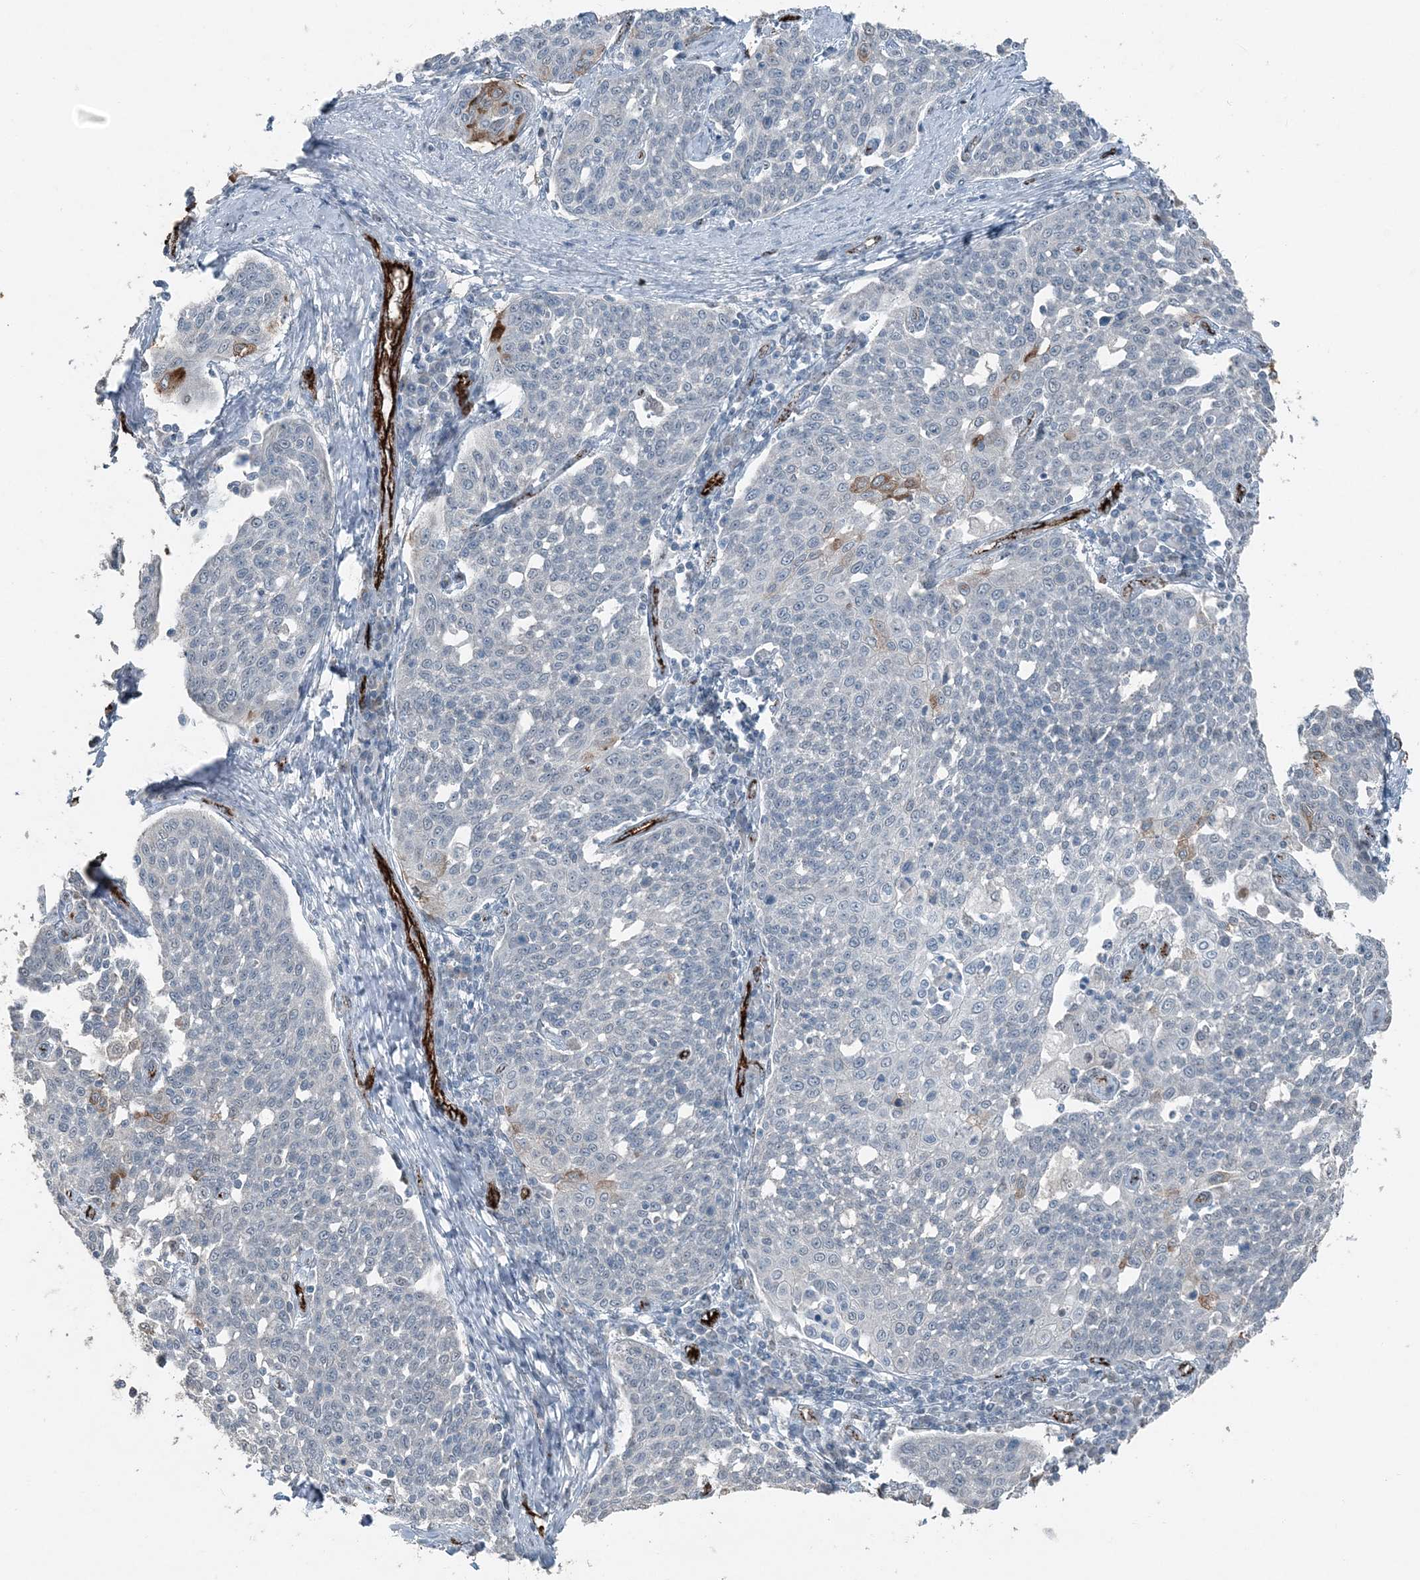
{"staining": {"intensity": "negative", "quantity": "none", "location": "none"}, "tissue": "cervical cancer", "cell_type": "Tumor cells", "image_type": "cancer", "snomed": [{"axis": "morphology", "description": "Squamous cell carcinoma, NOS"}, {"axis": "topography", "description": "Cervix"}], "caption": "Immunohistochemistry of cervical cancer displays no staining in tumor cells.", "gene": "ELOVL7", "patient": {"sex": "female", "age": 34}}